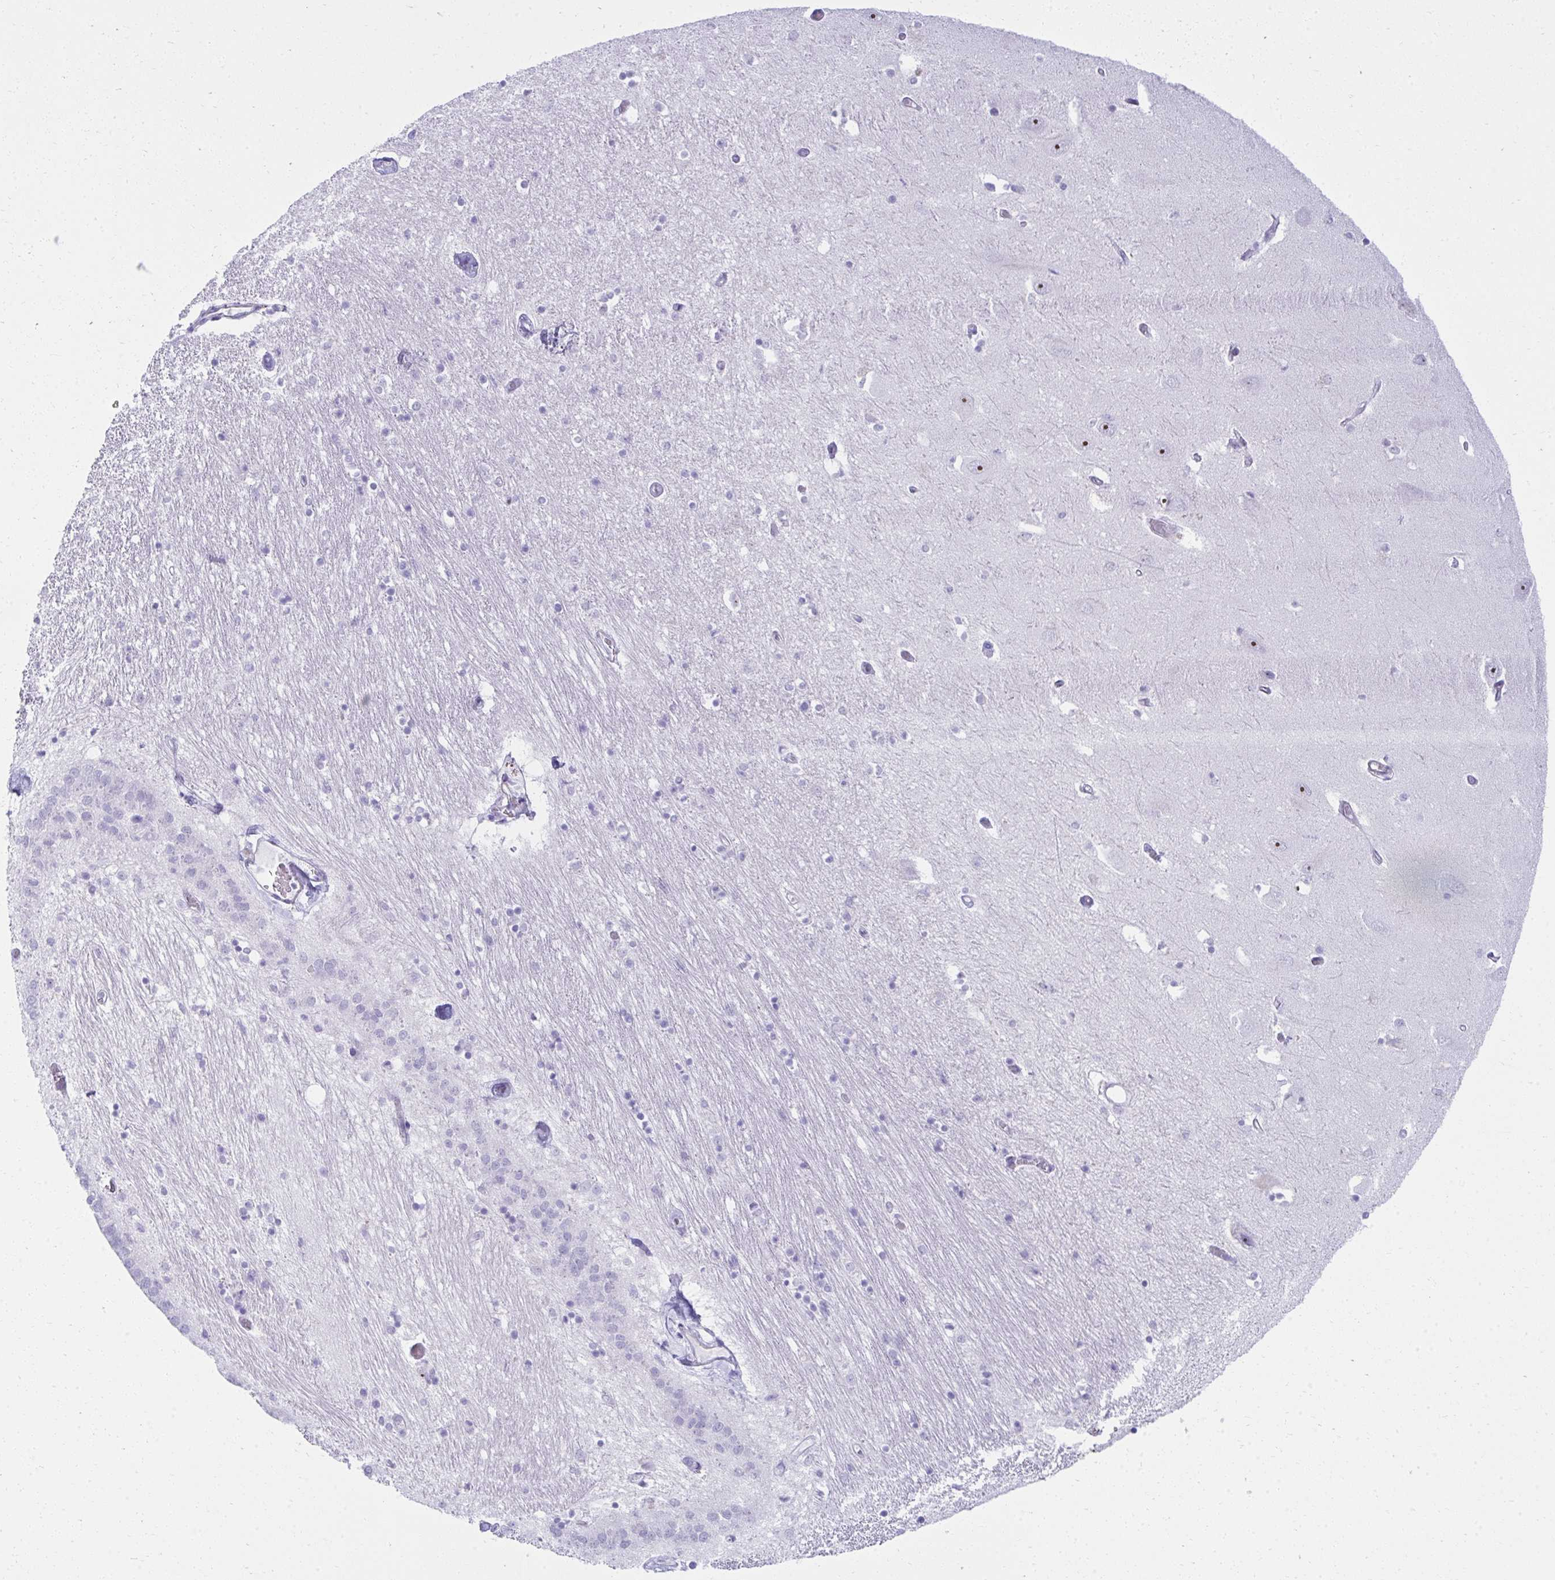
{"staining": {"intensity": "negative", "quantity": "none", "location": "none"}, "tissue": "caudate", "cell_type": "Glial cells", "image_type": "normal", "snomed": [{"axis": "morphology", "description": "Normal tissue, NOS"}, {"axis": "topography", "description": "Lateral ventricle wall"}, {"axis": "topography", "description": "Hippocampus"}], "caption": "Immunohistochemistry histopathology image of normal caudate: human caudate stained with DAB (3,3'-diaminobenzidine) displays no significant protein staining in glial cells.", "gene": "PUS7L", "patient": {"sex": "female", "age": 63}}